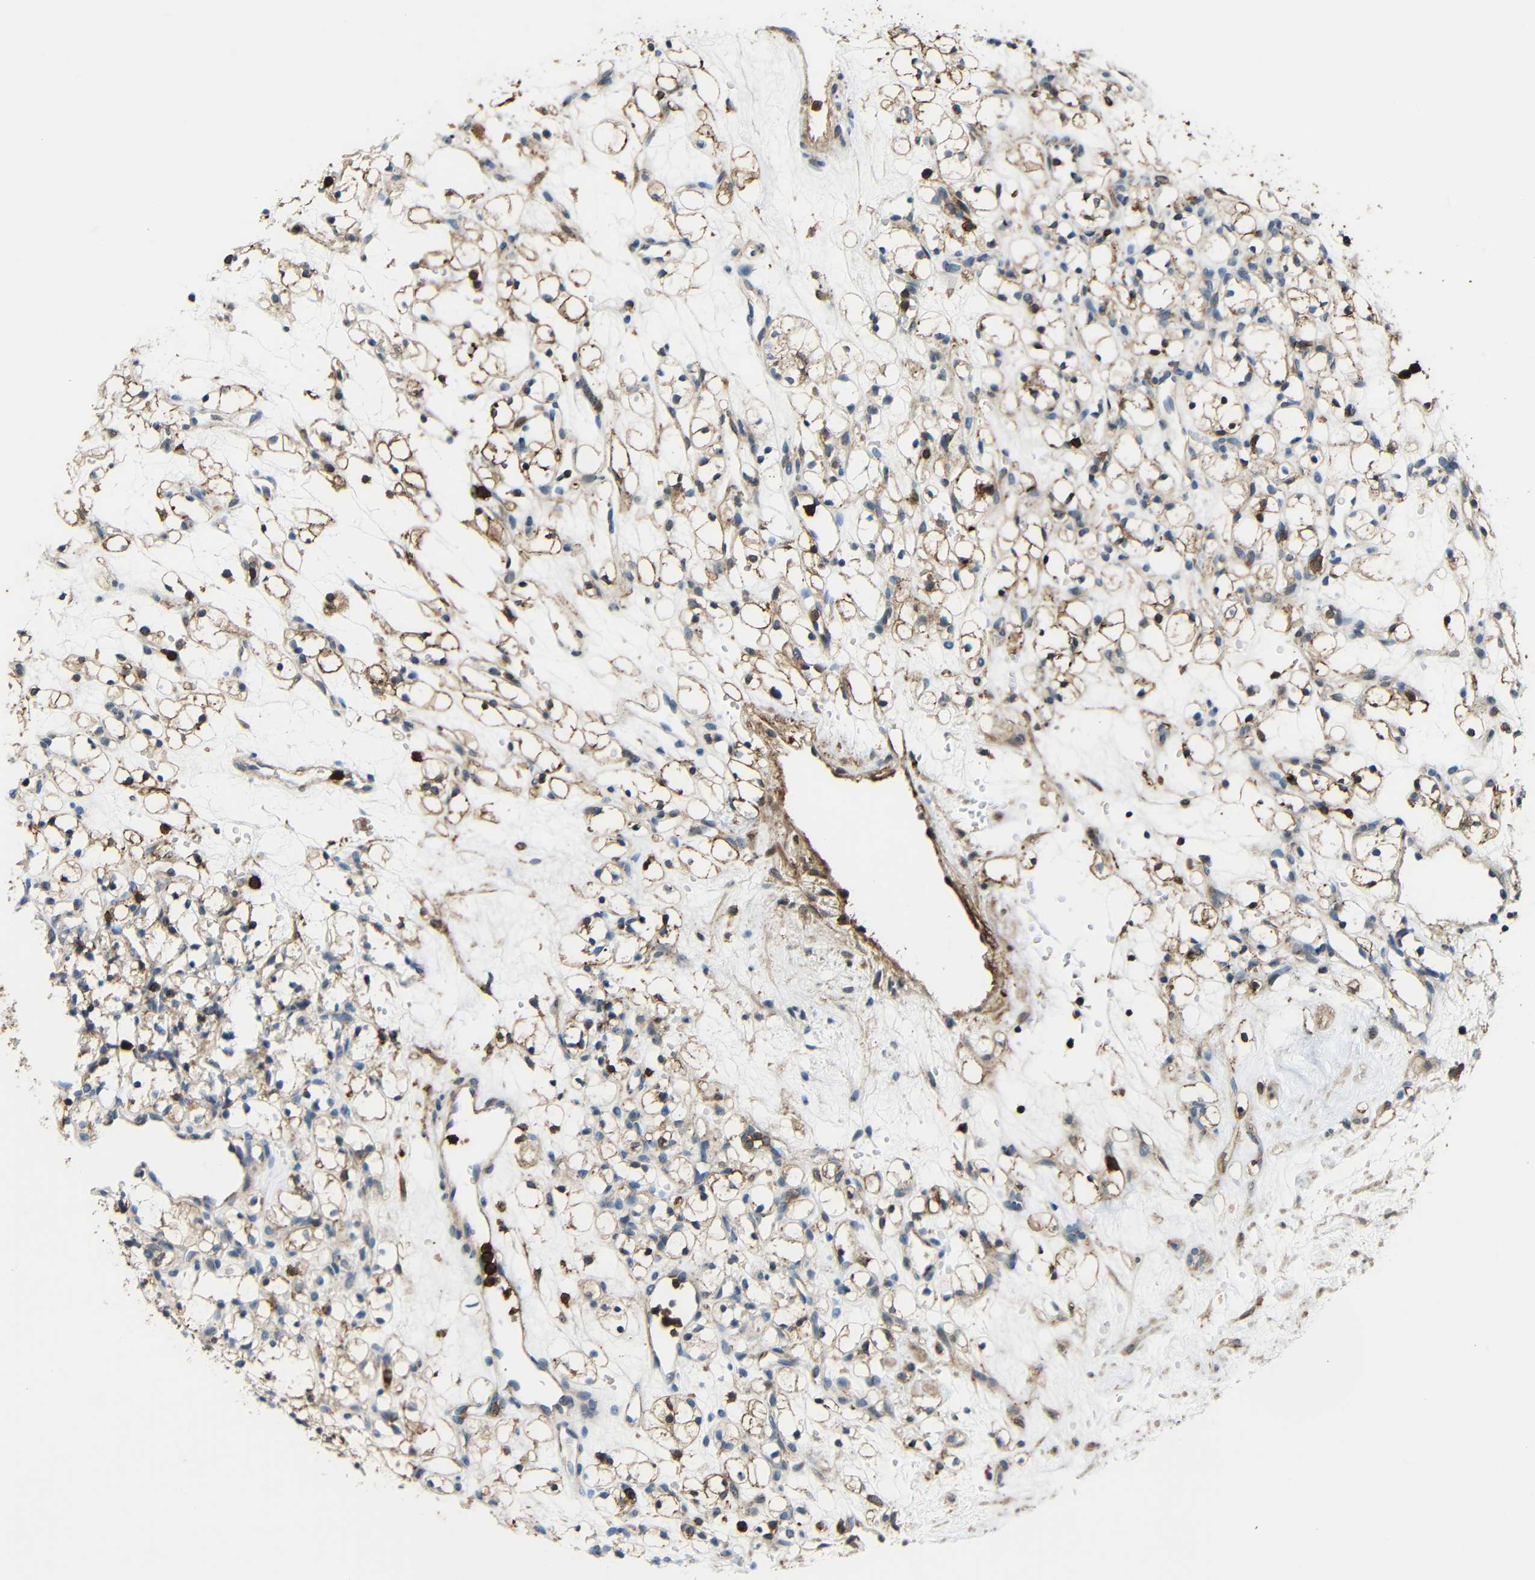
{"staining": {"intensity": "moderate", "quantity": ">75%", "location": "cytoplasmic/membranous"}, "tissue": "renal cancer", "cell_type": "Tumor cells", "image_type": "cancer", "snomed": [{"axis": "morphology", "description": "Adenocarcinoma, NOS"}, {"axis": "topography", "description": "Kidney"}], "caption": "Brown immunohistochemical staining in adenocarcinoma (renal) shows moderate cytoplasmic/membranous positivity in about >75% of tumor cells.", "gene": "C1GALT1", "patient": {"sex": "female", "age": 60}}